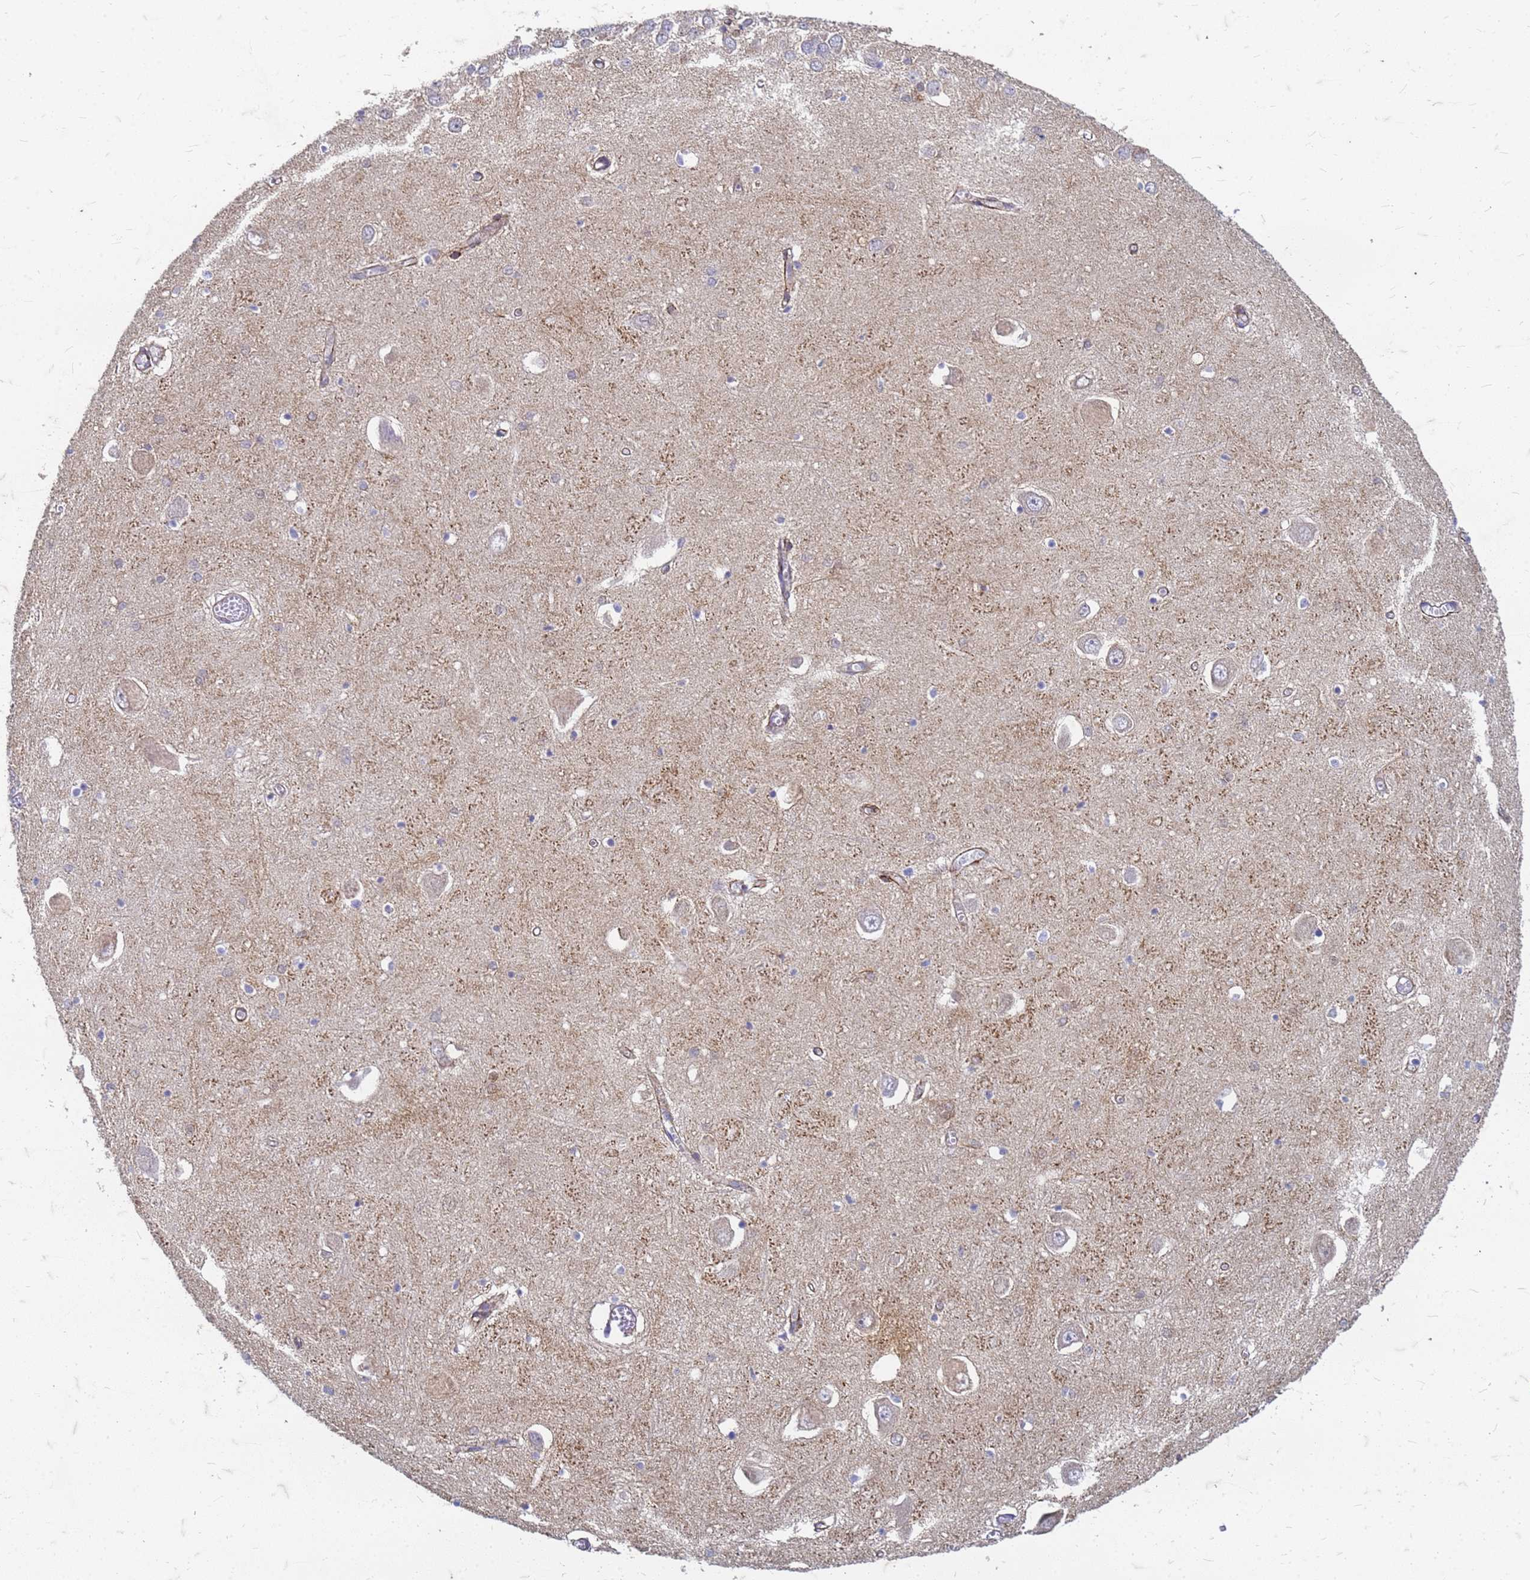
{"staining": {"intensity": "moderate", "quantity": "<25%", "location": "cytoplasmic/membranous"}, "tissue": "hippocampus", "cell_type": "Glial cells", "image_type": "normal", "snomed": [{"axis": "morphology", "description": "Normal tissue, NOS"}, {"axis": "topography", "description": "Hippocampus"}], "caption": "Immunohistochemistry (DAB (3,3'-diaminobenzidine)) staining of unremarkable human hippocampus demonstrates moderate cytoplasmic/membranous protein staining in about <25% of glial cells.", "gene": "TRIM64B", "patient": {"sex": "male", "age": 70}}